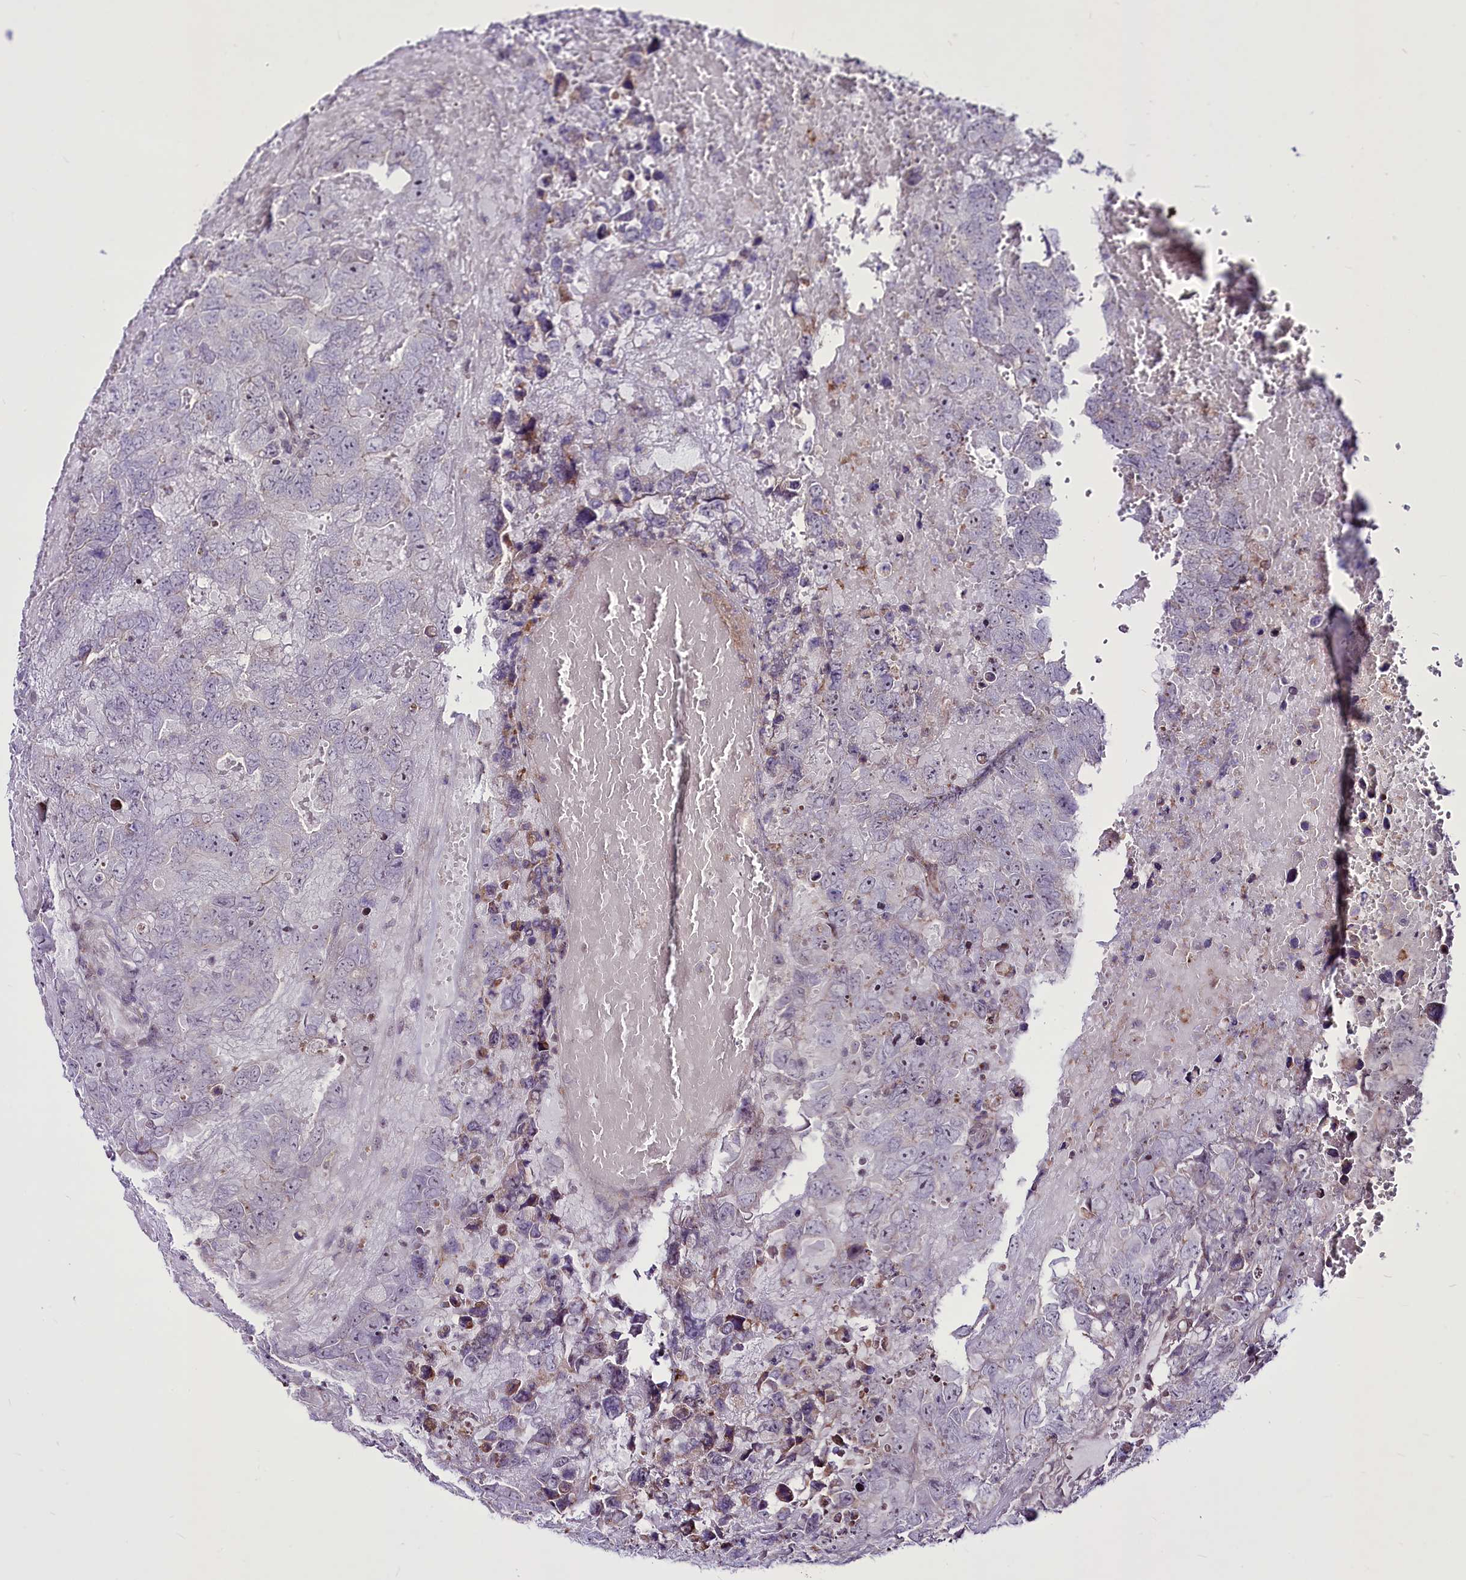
{"staining": {"intensity": "negative", "quantity": "none", "location": "none"}, "tissue": "testis cancer", "cell_type": "Tumor cells", "image_type": "cancer", "snomed": [{"axis": "morphology", "description": "Carcinoma, Embryonal, NOS"}, {"axis": "topography", "description": "Testis"}], "caption": "A high-resolution histopathology image shows immunohistochemistry (IHC) staining of testis cancer, which reveals no significant positivity in tumor cells.", "gene": "RSBN1", "patient": {"sex": "male", "age": 45}}